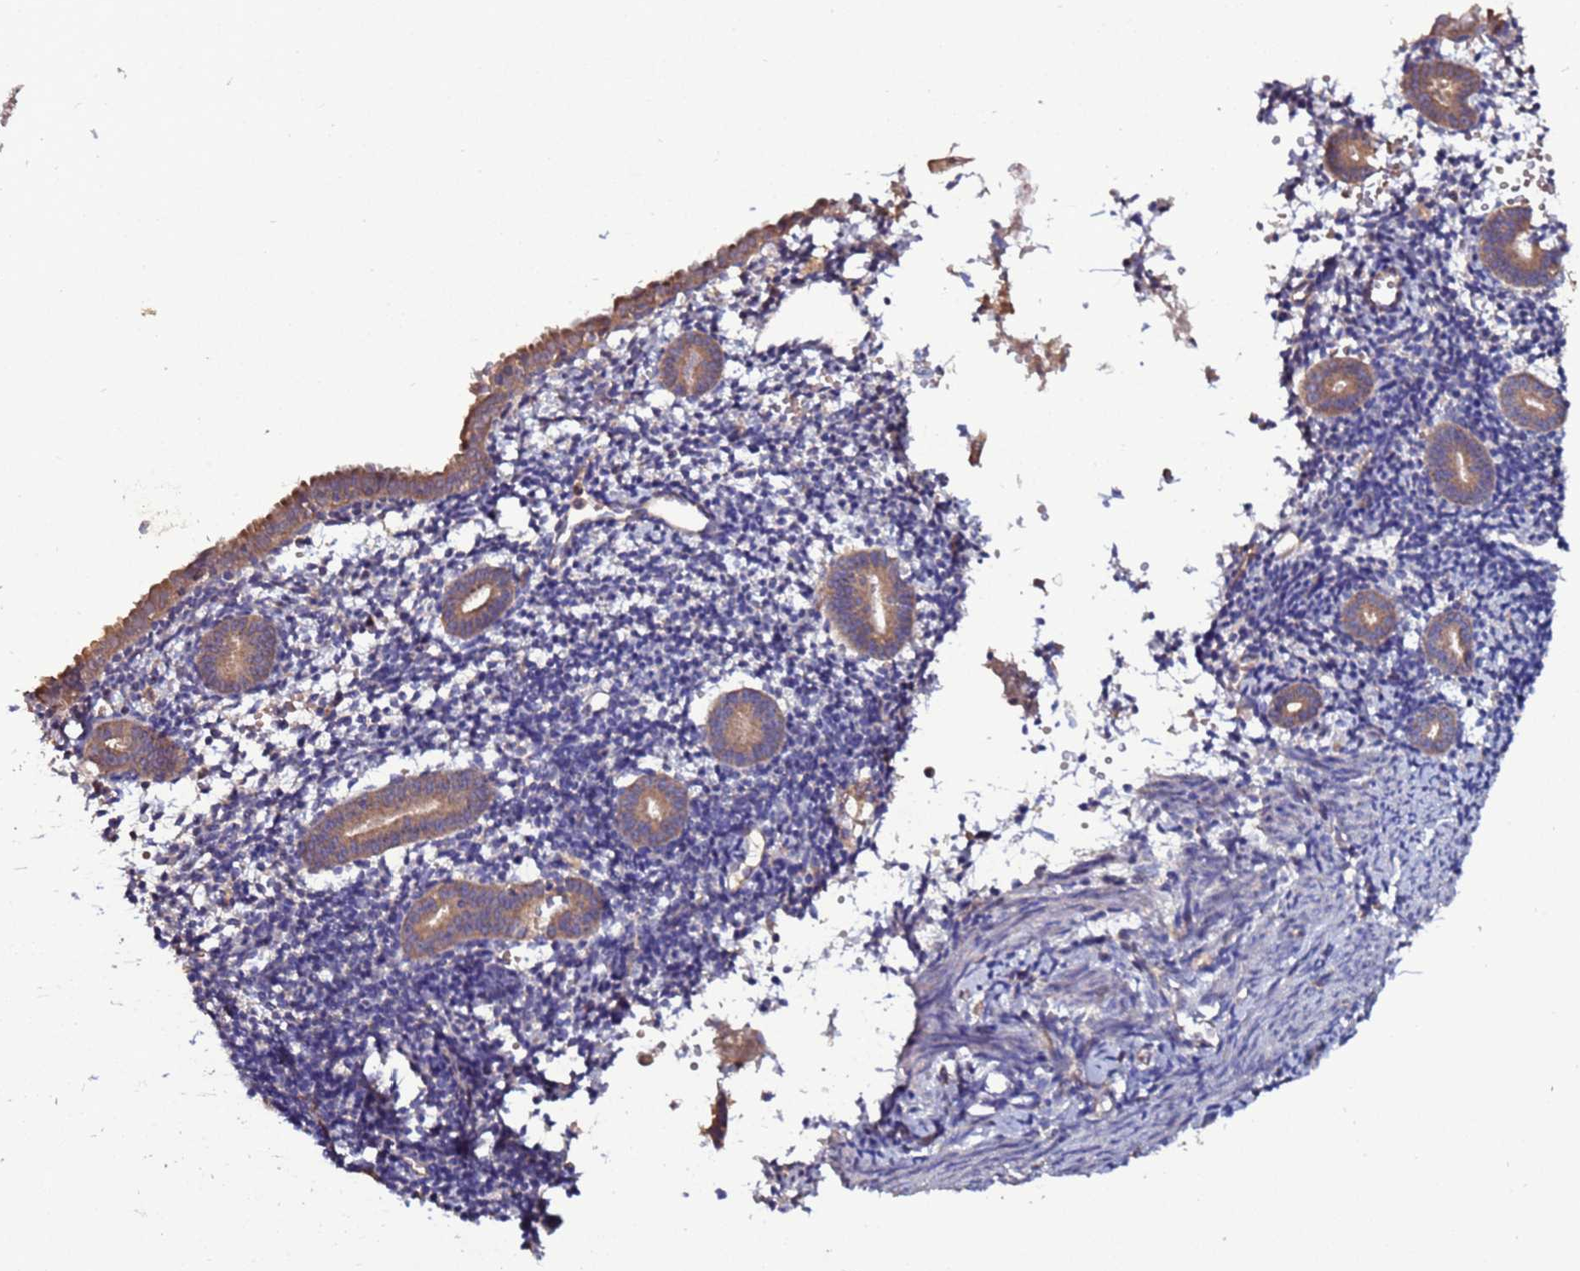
{"staining": {"intensity": "weak", "quantity": "<25%", "location": "cytoplasmic/membranous"}, "tissue": "endometrium", "cell_type": "Cells in endometrial stroma", "image_type": "normal", "snomed": [{"axis": "morphology", "description": "Normal tissue, NOS"}, {"axis": "topography", "description": "Endometrium"}], "caption": "This micrograph is of benign endometrium stained with IHC to label a protein in brown with the nuclei are counter-stained blue. There is no staining in cells in endometrial stroma.", "gene": "RPS15A", "patient": {"sex": "female", "age": 56}}